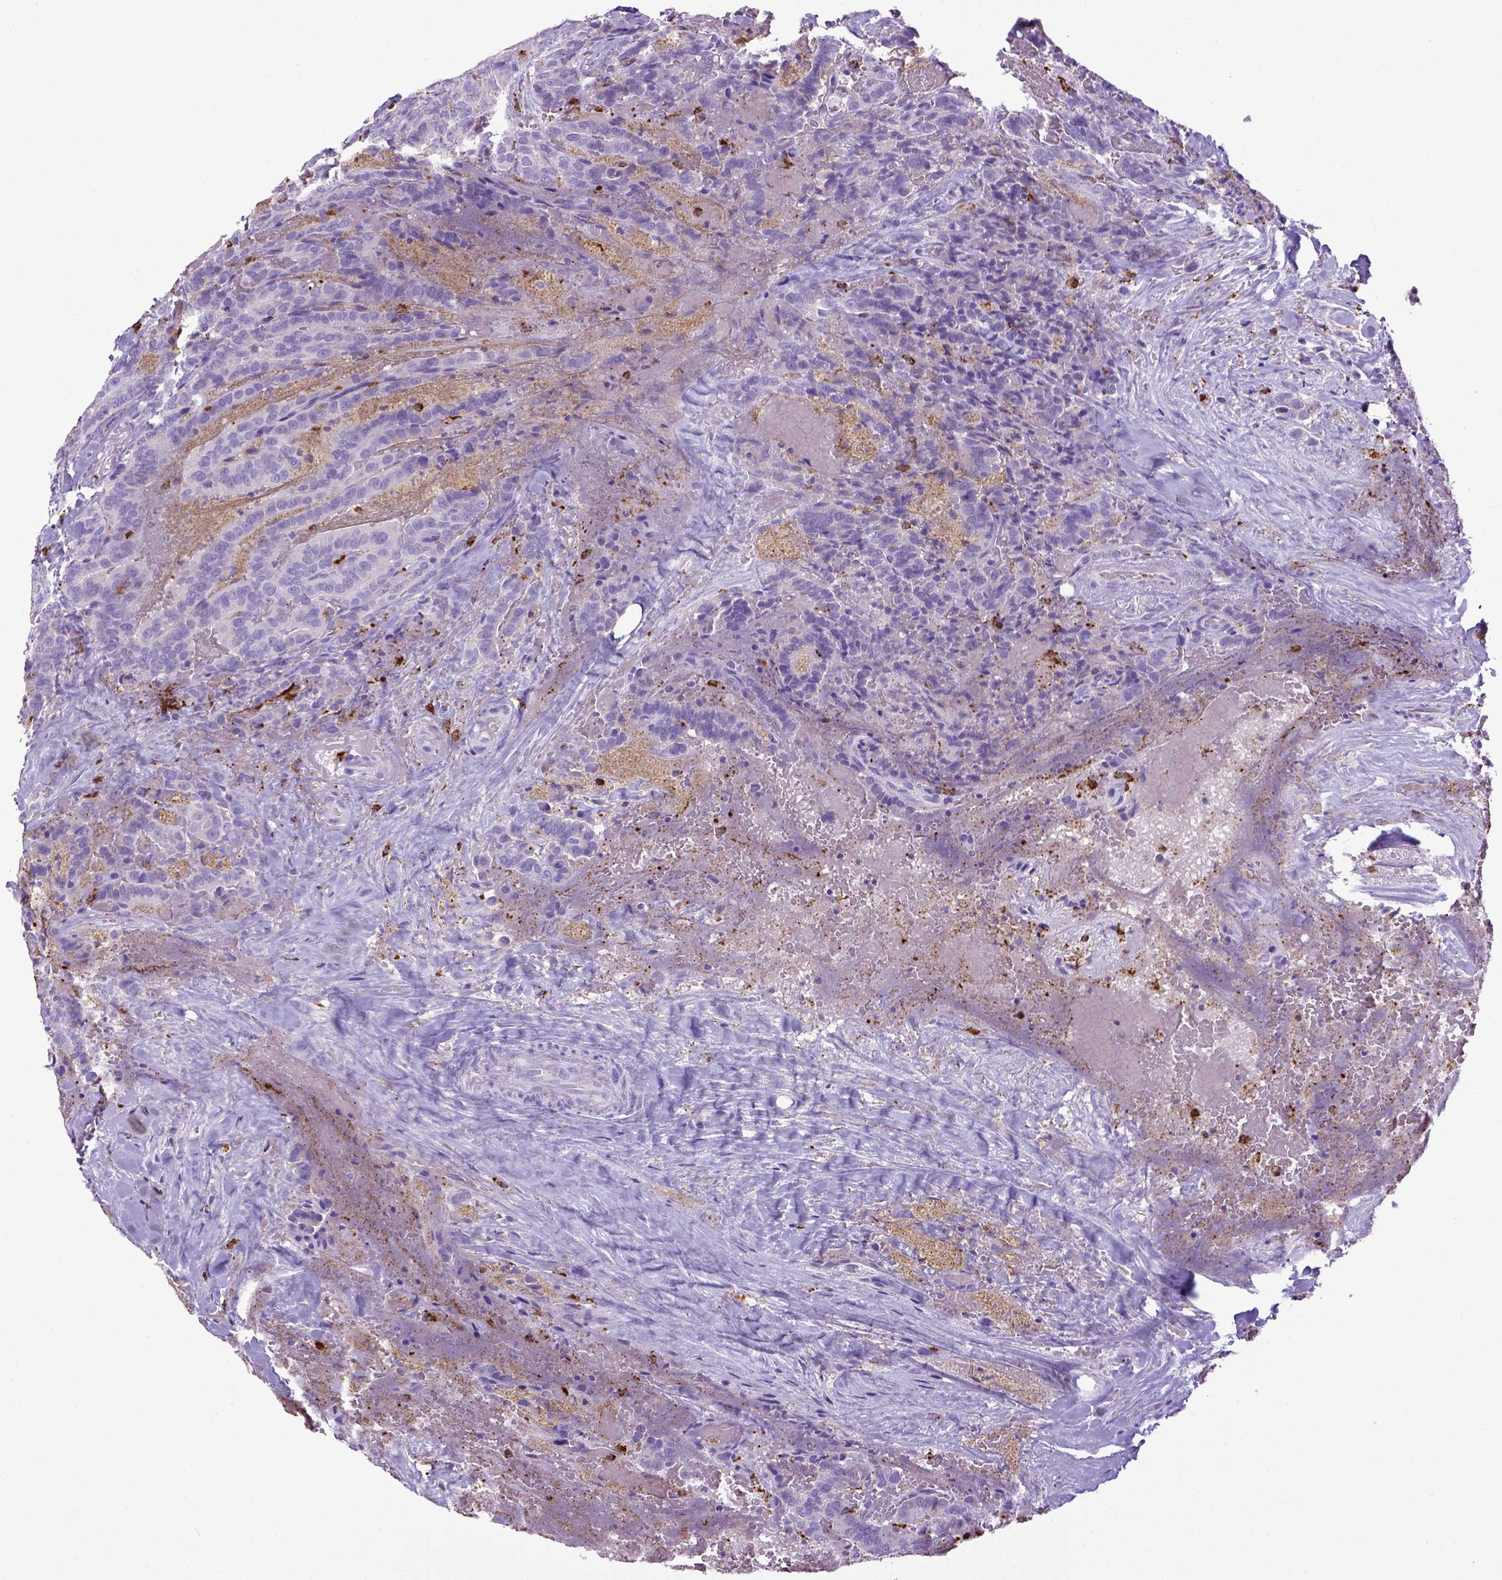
{"staining": {"intensity": "negative", "quantity": "none", "location": "none"}, "tissue": "thyroid cancer", "cell_type": "Tumor cells", "image_type": "cancer", "snomed": [{"axis": "morphology", "description": "Papillary adenocarcinoma, NOS"}, {"axis": "topography", "description": "Thyroid gland"}], "caption": "Image shows no significant protein expression in tumor cells of thyroid cancer (papillary adenocarcinoma).", "gene": "CD68", "patient": {"sex": "male", "age": 61}}